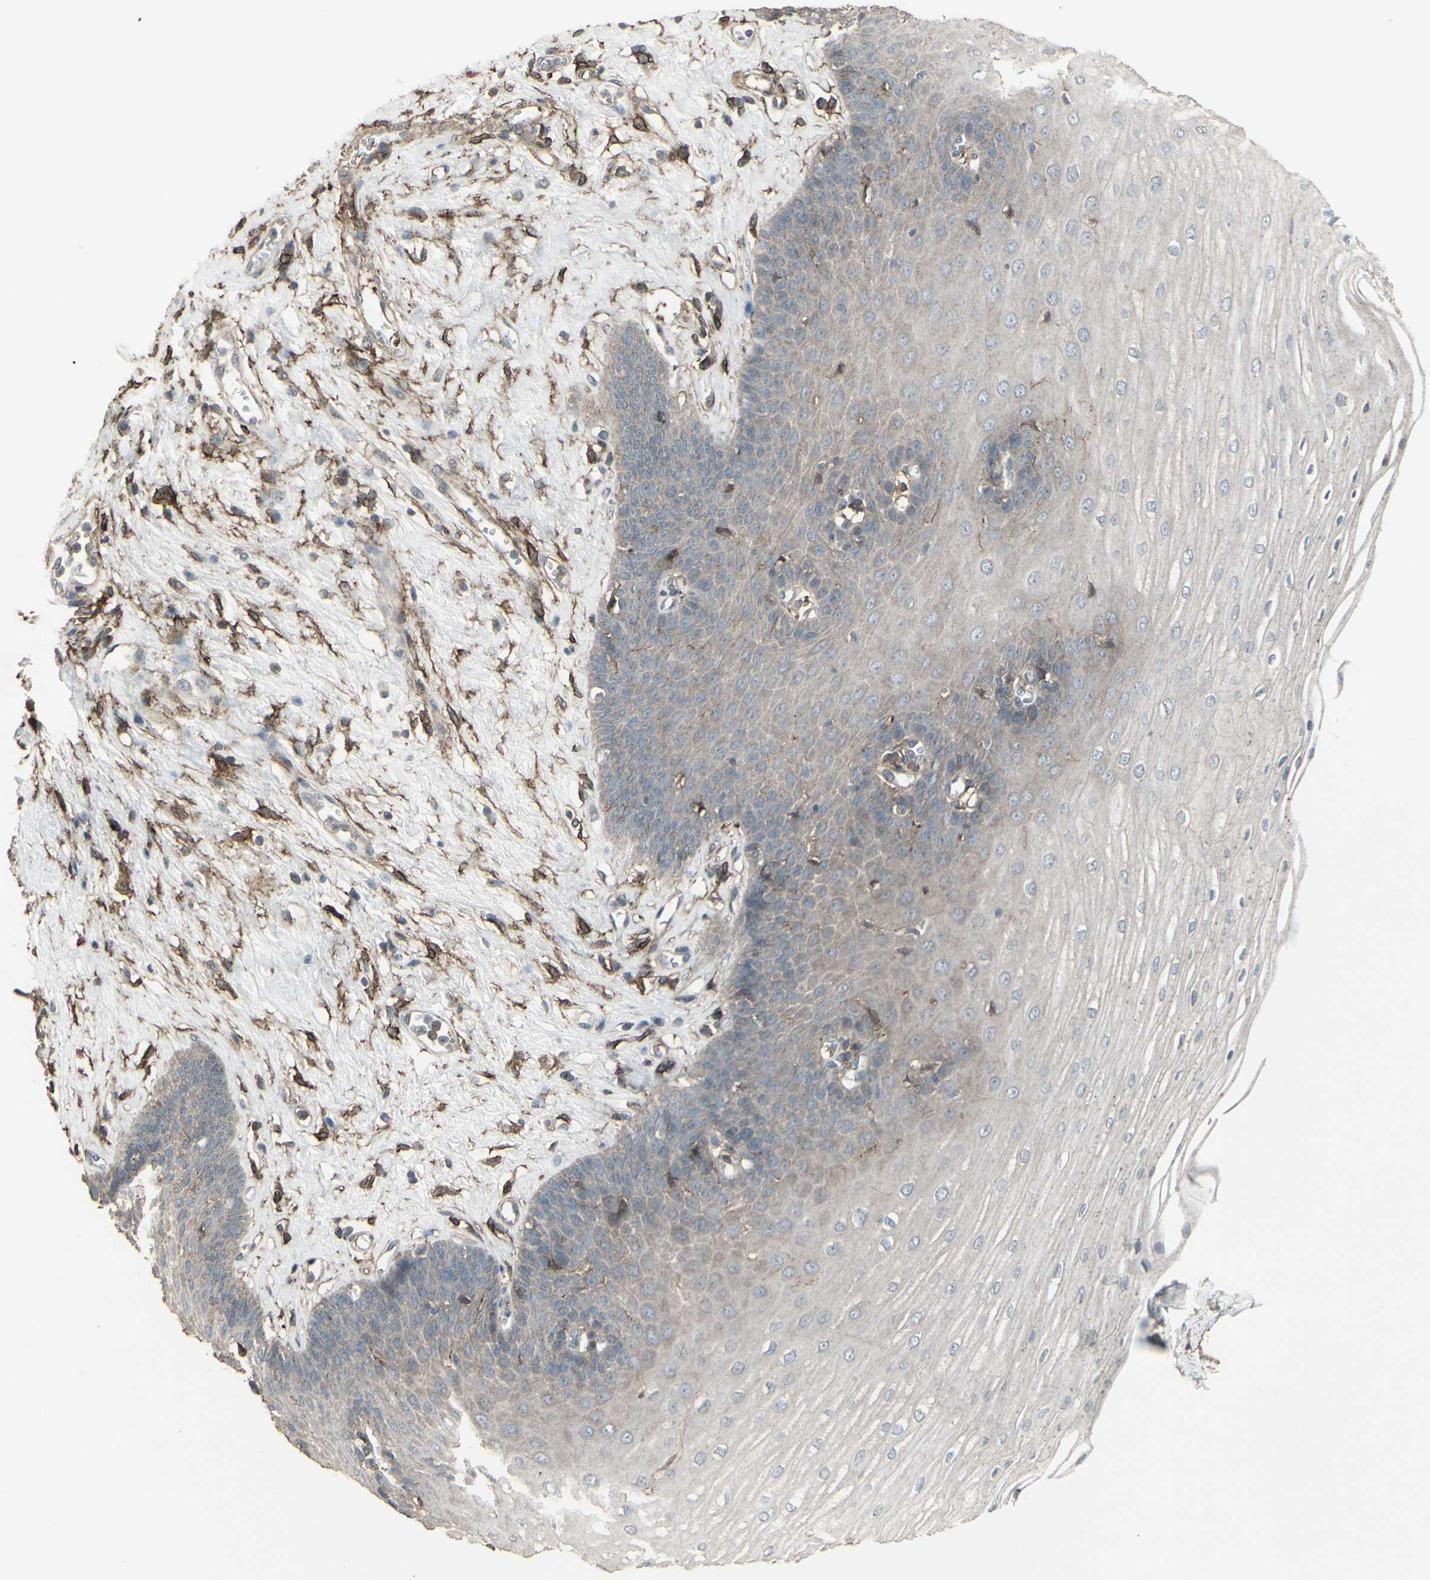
{"staining": {"intensity": "weak", "quantity": "25%-75%", "location": "cytoplasmic/membranous"}, "tissue": "esophagus", "cell_type": "Squamous epithelial cells", "image_type": "normal", "snomed": [{"axis": "morphology", "description": "Normal tissue, NOS"}, {"axis": "morphology", "description": "Squamous cell carcinoma, NOS"}, {"axis": "topography", "description": "Esophagus"}], "caption": "Esophagus stained with immunohistochemistry displays weak cytoplasmic/membranous positivity in about 25%-75% of squamous epithelial cells. (DAB (3,3'-diaminobenzidine) IHC with brightfield microscopy, high magnification).", "gene": "SMO", "patient": {"sex": "male", "age": 65}}